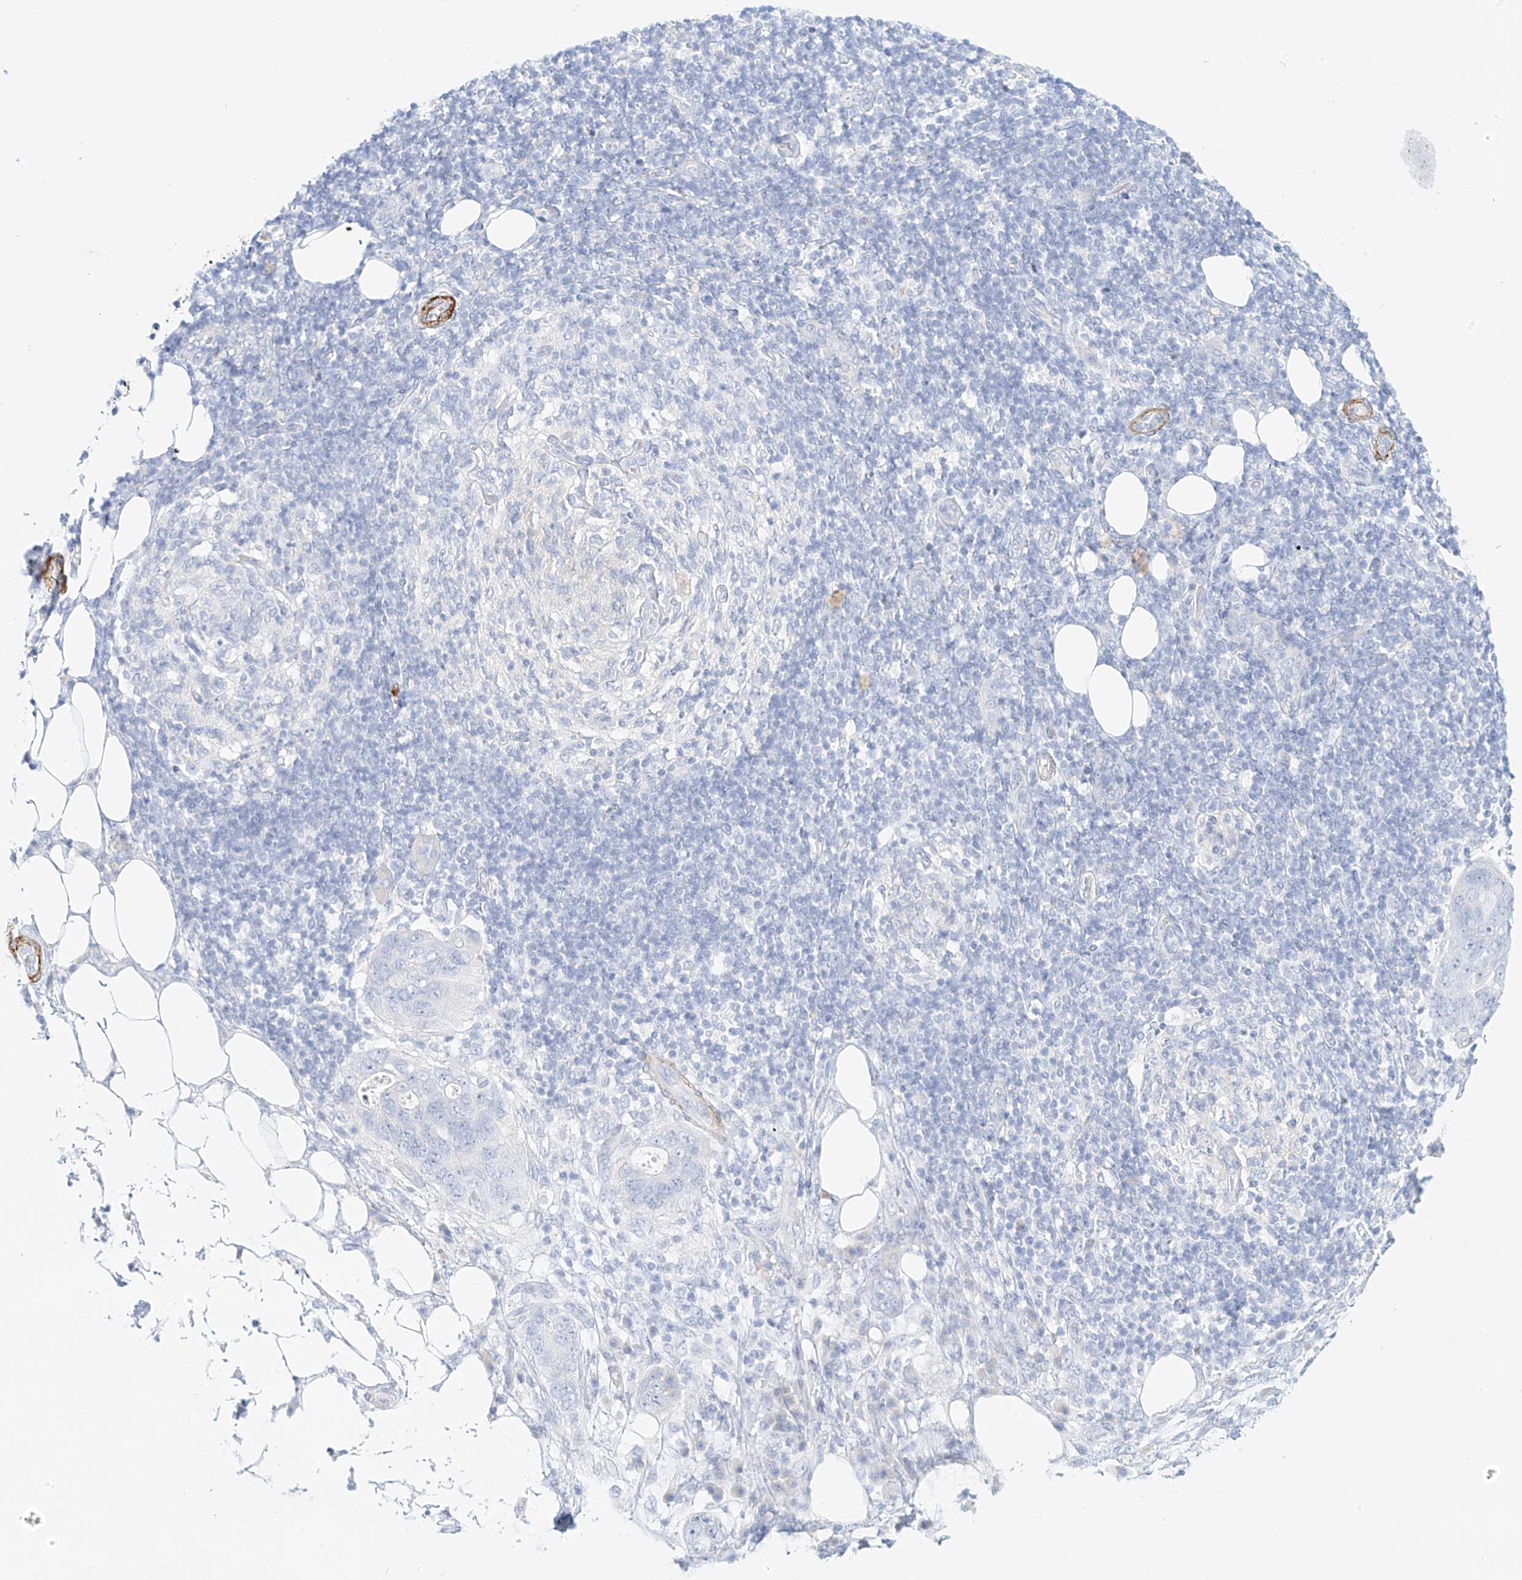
{"staining": {"intensity": "negative", "quantity": "none", "location": "none"}, "tissue": "stomach cancer", "cell_type": "Tumor cells", "image_type": "cancer", "snomed": [{"axis": "morphology", "description": "Adenocarcinoma, NOS"}, {"axis": "topography", "description": "Stomach"}], "caption": "Immunohistochemistry (IHC) histopathology image of neoplastic tissue: human stomach adenocarcinoma stained with DAB exhibits no significant protein staining in tumor cells.", "gene": "ST3GAL5", "patient": {"sex": "female", "age": 89}}